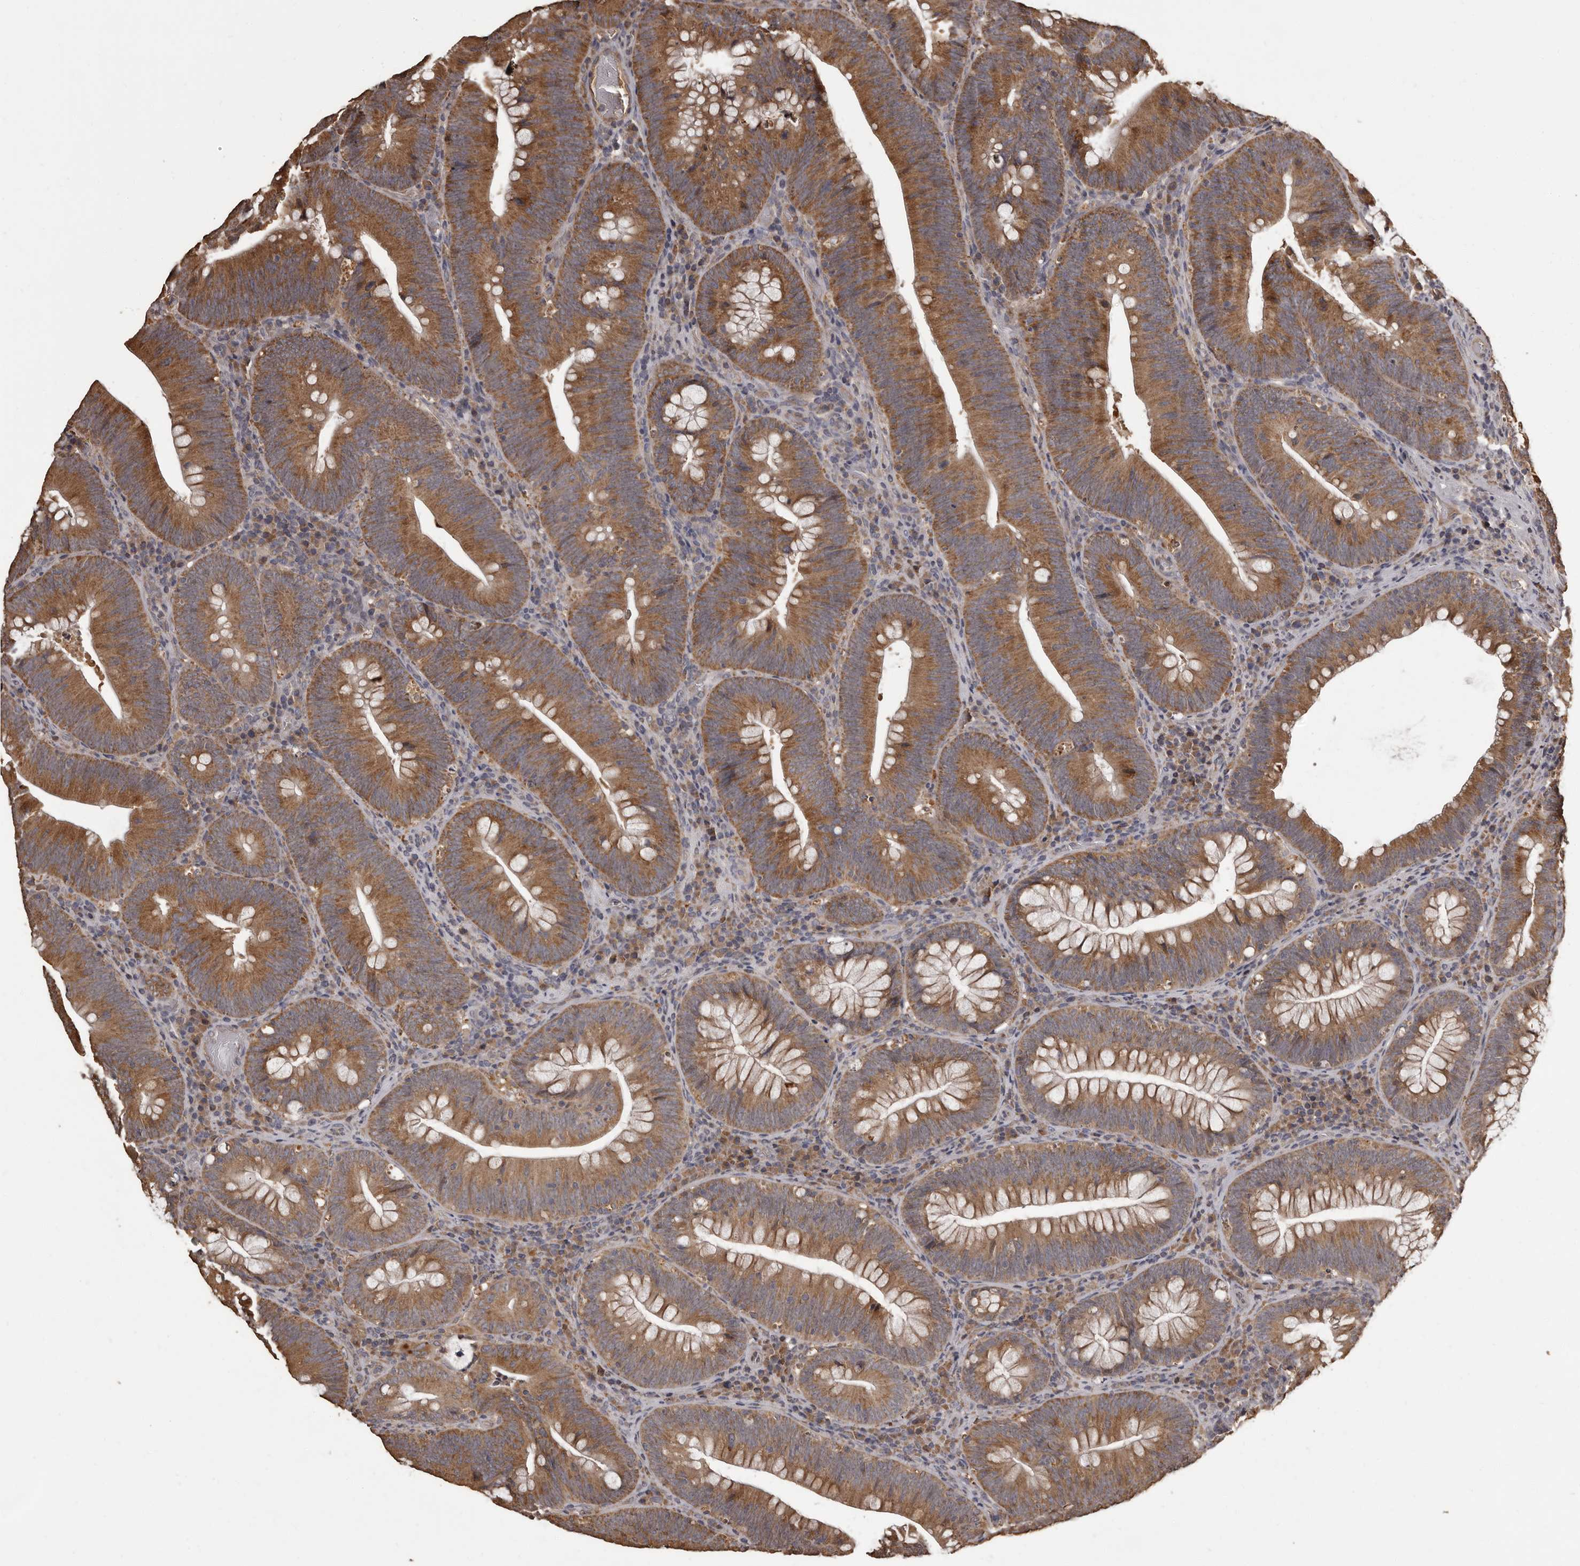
{"staining": {"intensity": "moderate", "quantity": ">75%", "location": "cytoplasmic/membranous"}, "tissue": "colorectal cancer", "cell_type": "Tumor cells", "image_type": "cancer", "snomed": [{"axis": "morphology", "description": "Normal tissue, NOS"}, {"axis": "topography", "description": "Colon"}], "caption": "IHC micrograph of colorectal cancer stained for a protein (brown), which exhibits medium levels of moderate cytoplasmic/membranous expression in about >75% of tumor cells.", "gene": "MGAT5", "patient": {"sex": "female", "age": 82}}